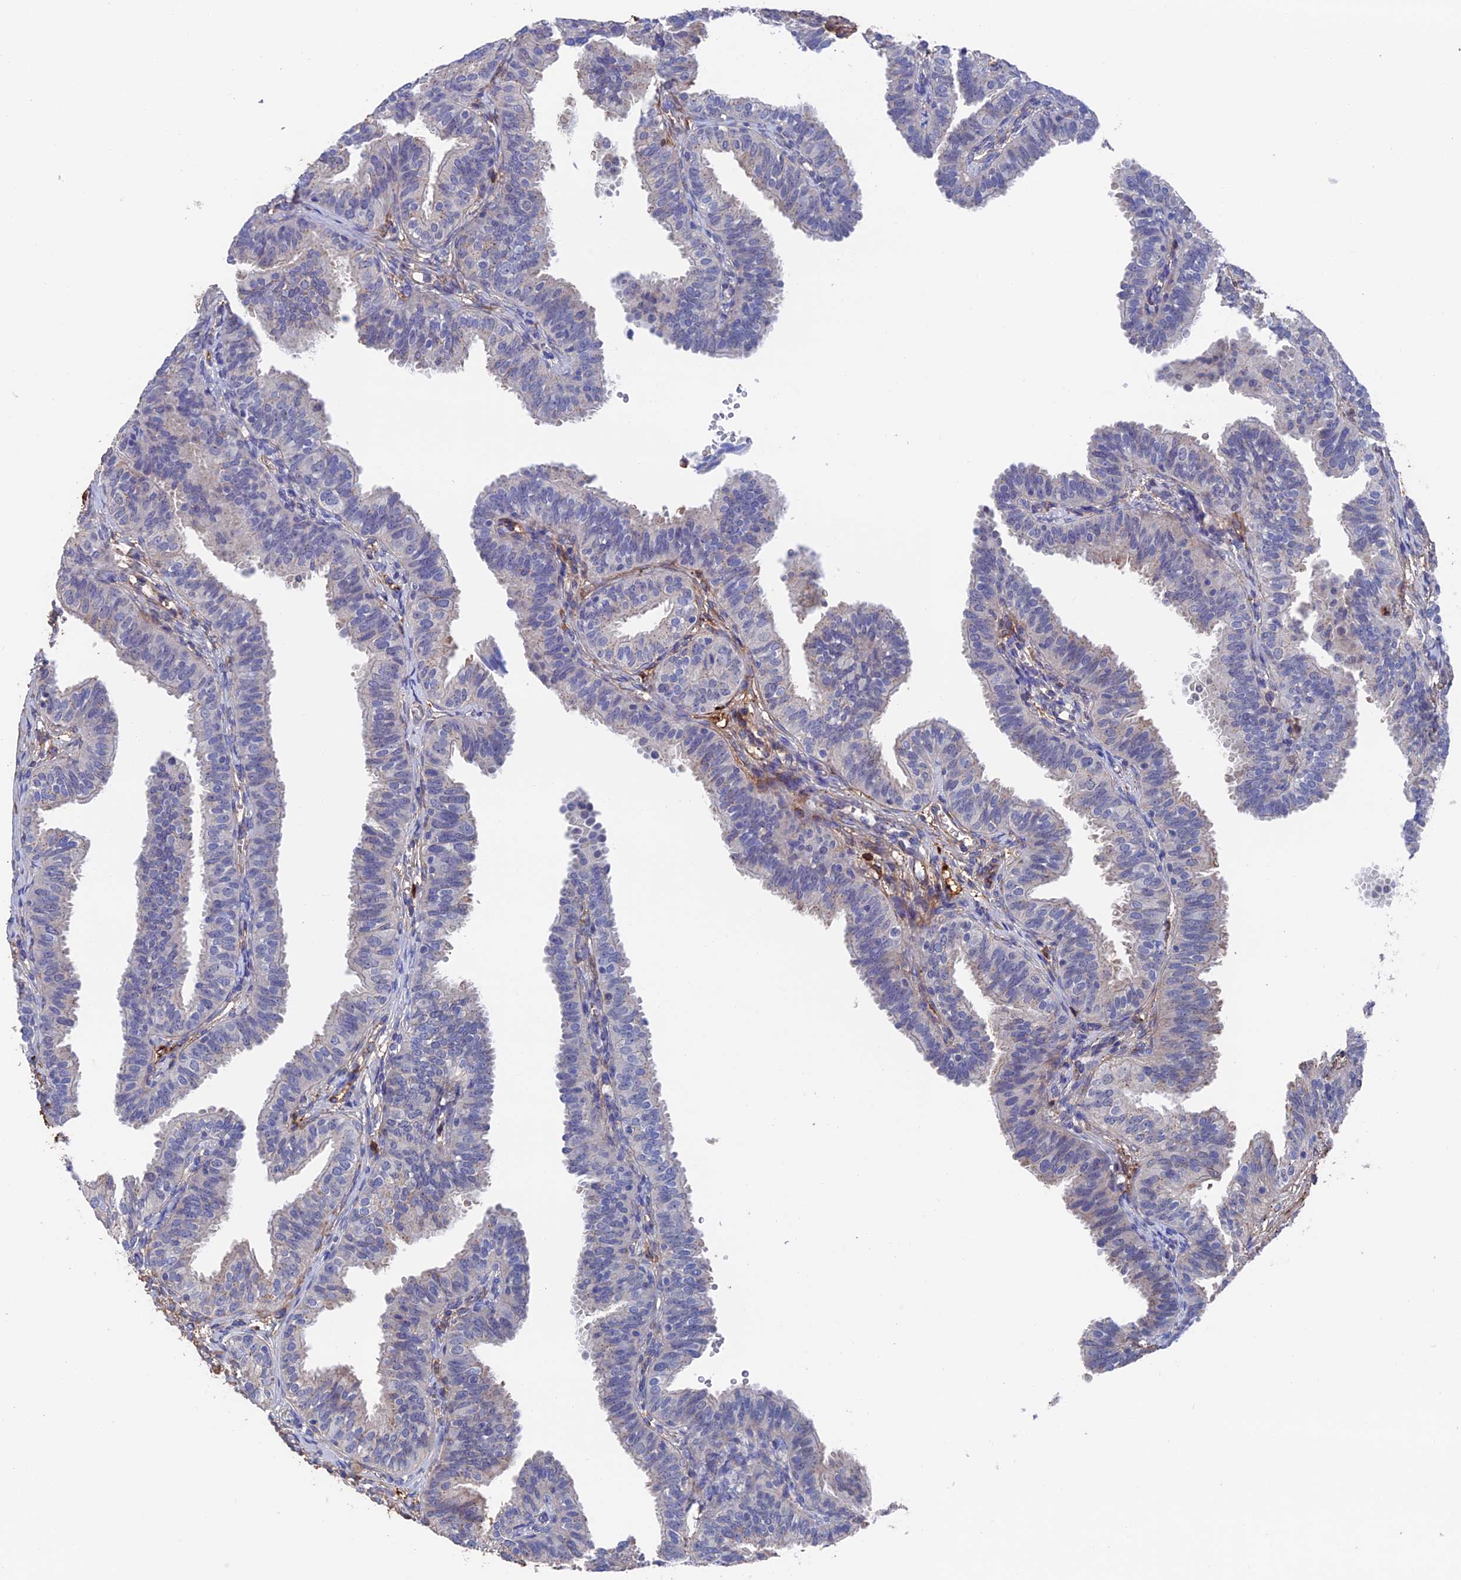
{"staining": {"intensity": "negative", "quantity": "none", "location": "none"}, "tissue": "fallopian tube", "cell_type": "Glandular cells", "image_type": "normal", "snomed": [{"axis": "morphology", "description": "Normal tissue, NOS"}, {"axis": "topography", "description": "Fallopian tube"}], "caption": "Glandular cells show no significant positivity in benign fallopian tube. (DAB (3,3'-diaminobenzidine) IHC, high magnification).", "gene": "HPF1", "patient": {"sex": "female", "age": 35}}